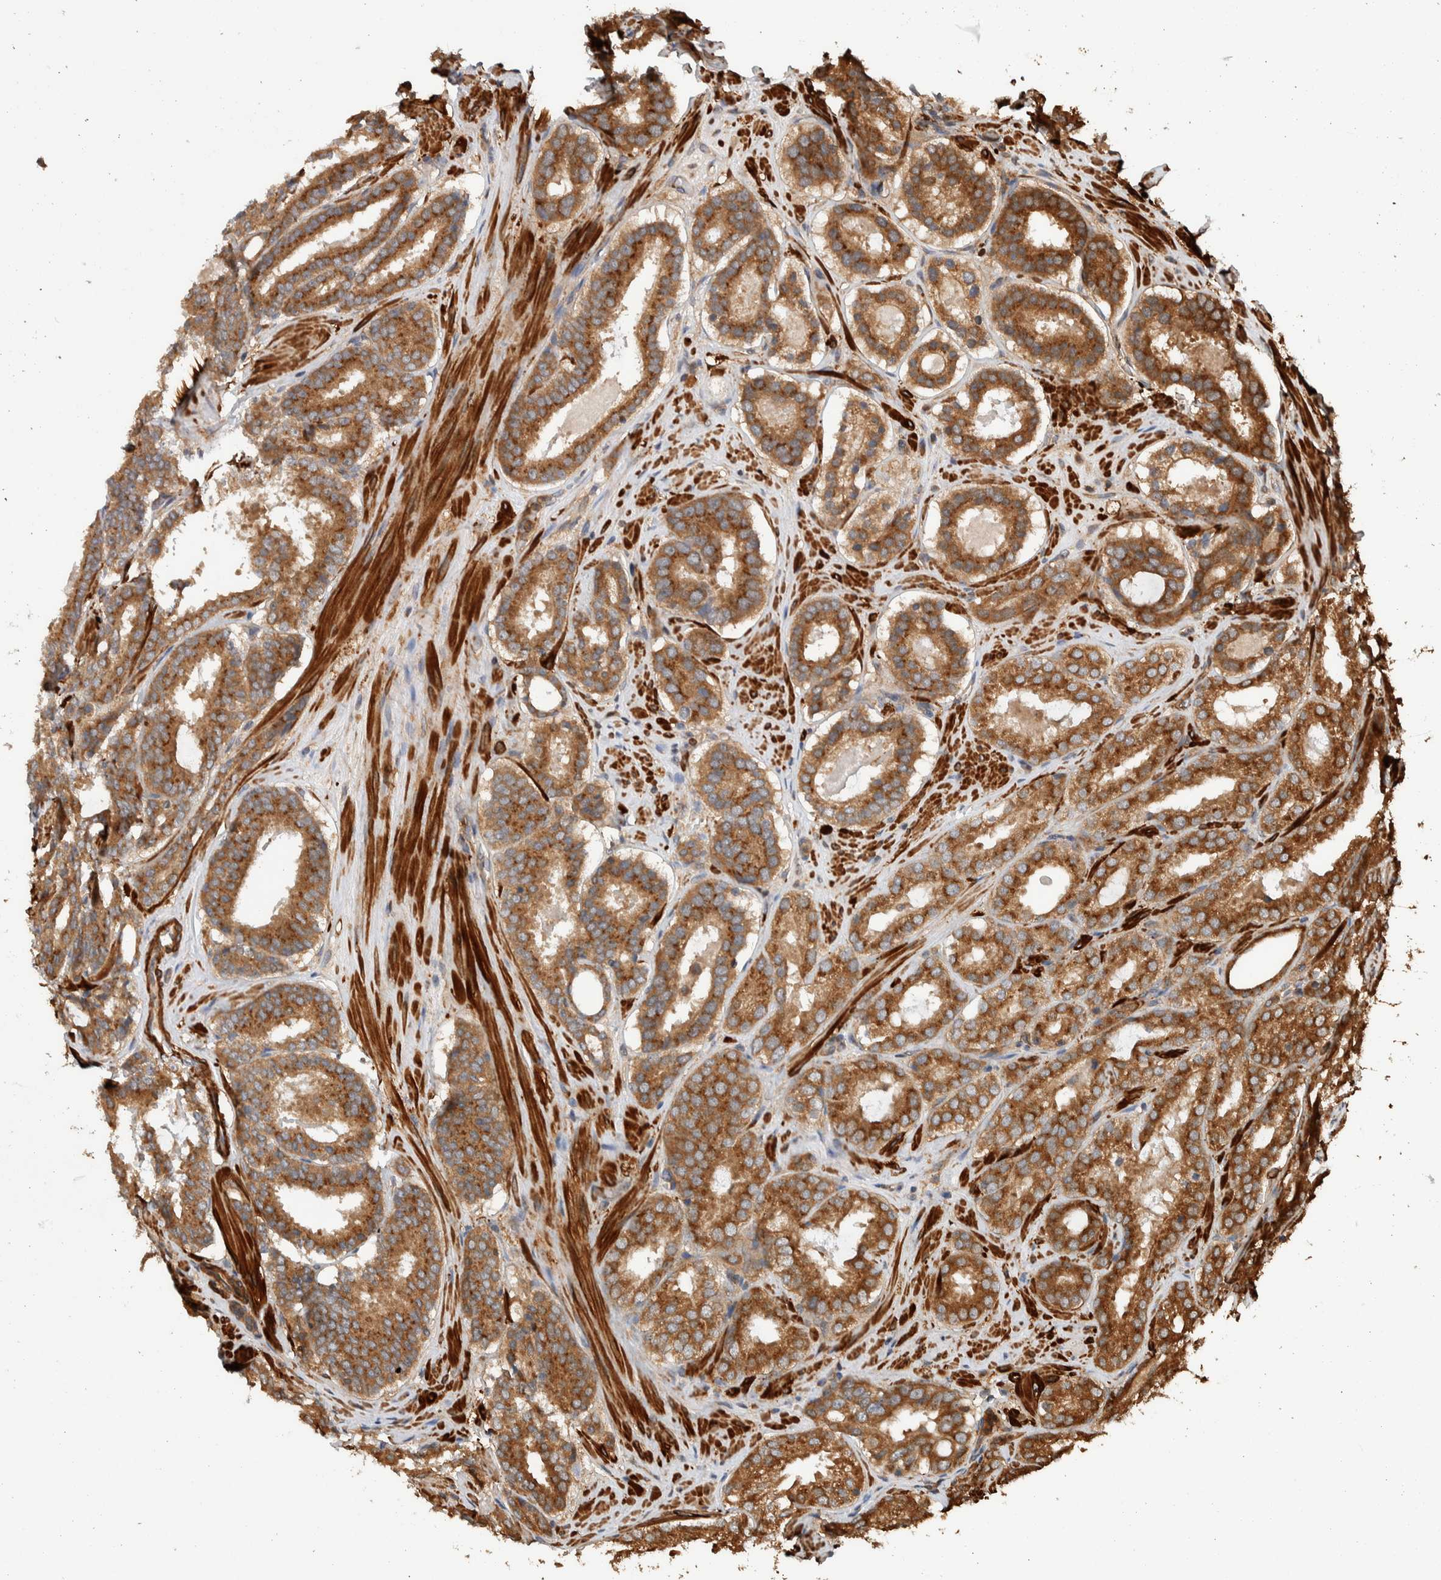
{"staining": {"intensity": "moderate", "quantity": ">75%", "location": "cytoplasmic/membranous"}, "tissue": "prostate cancer", "cell_type": "Tumor cells", "image_type": "cancer", "snomed": [{"axis": "morphology", "description": "Adenocarcinoma, Low grade"}, {"axis": "topography", "description": "Prostate"}], "caption": "Tumor cells demonstrate medium levels of moderate cytoplasmic/membranous expression in about >75% of cells in prostate cancer.", "gene": "SYNRG", "patient": {"sex": "male", "age": 69}}